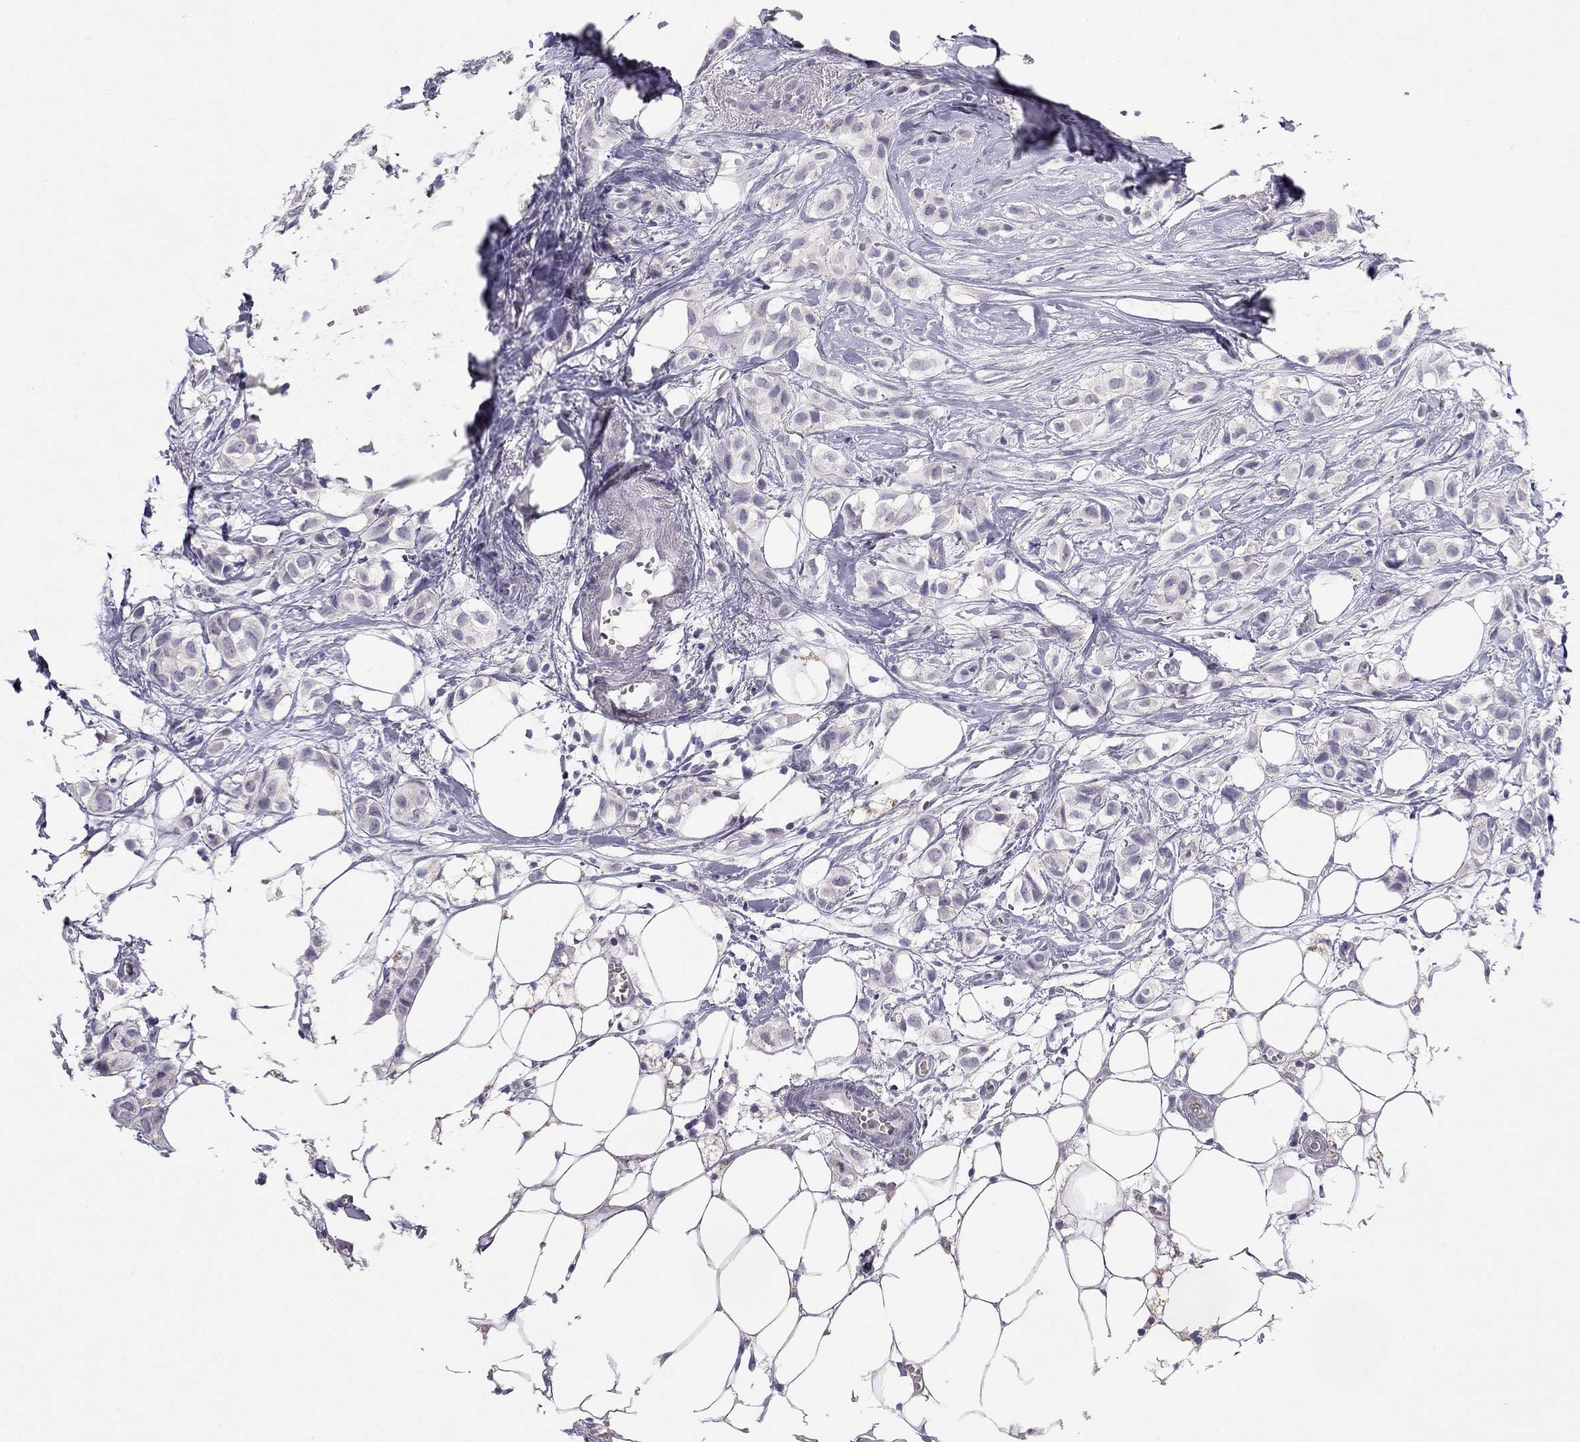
{"staining": {"intensity": "negative", "quantity": "none", "location": "none"}, "tissue": "breast cancer", "cell_type": "Tumor cells", "image_type": "cancer", "snomed": [{"axis": "morphology", "description": "Duct carcinoma"}, {"axis": "topography", "description": "Breast"}], "caption": "This is an IHC photomicrograph of breast infiltrating ductal carcinoma. There is no staining in tumor cells.", "gene": "ADORA2A", "patient": {"sex": "female", "age": 85}}